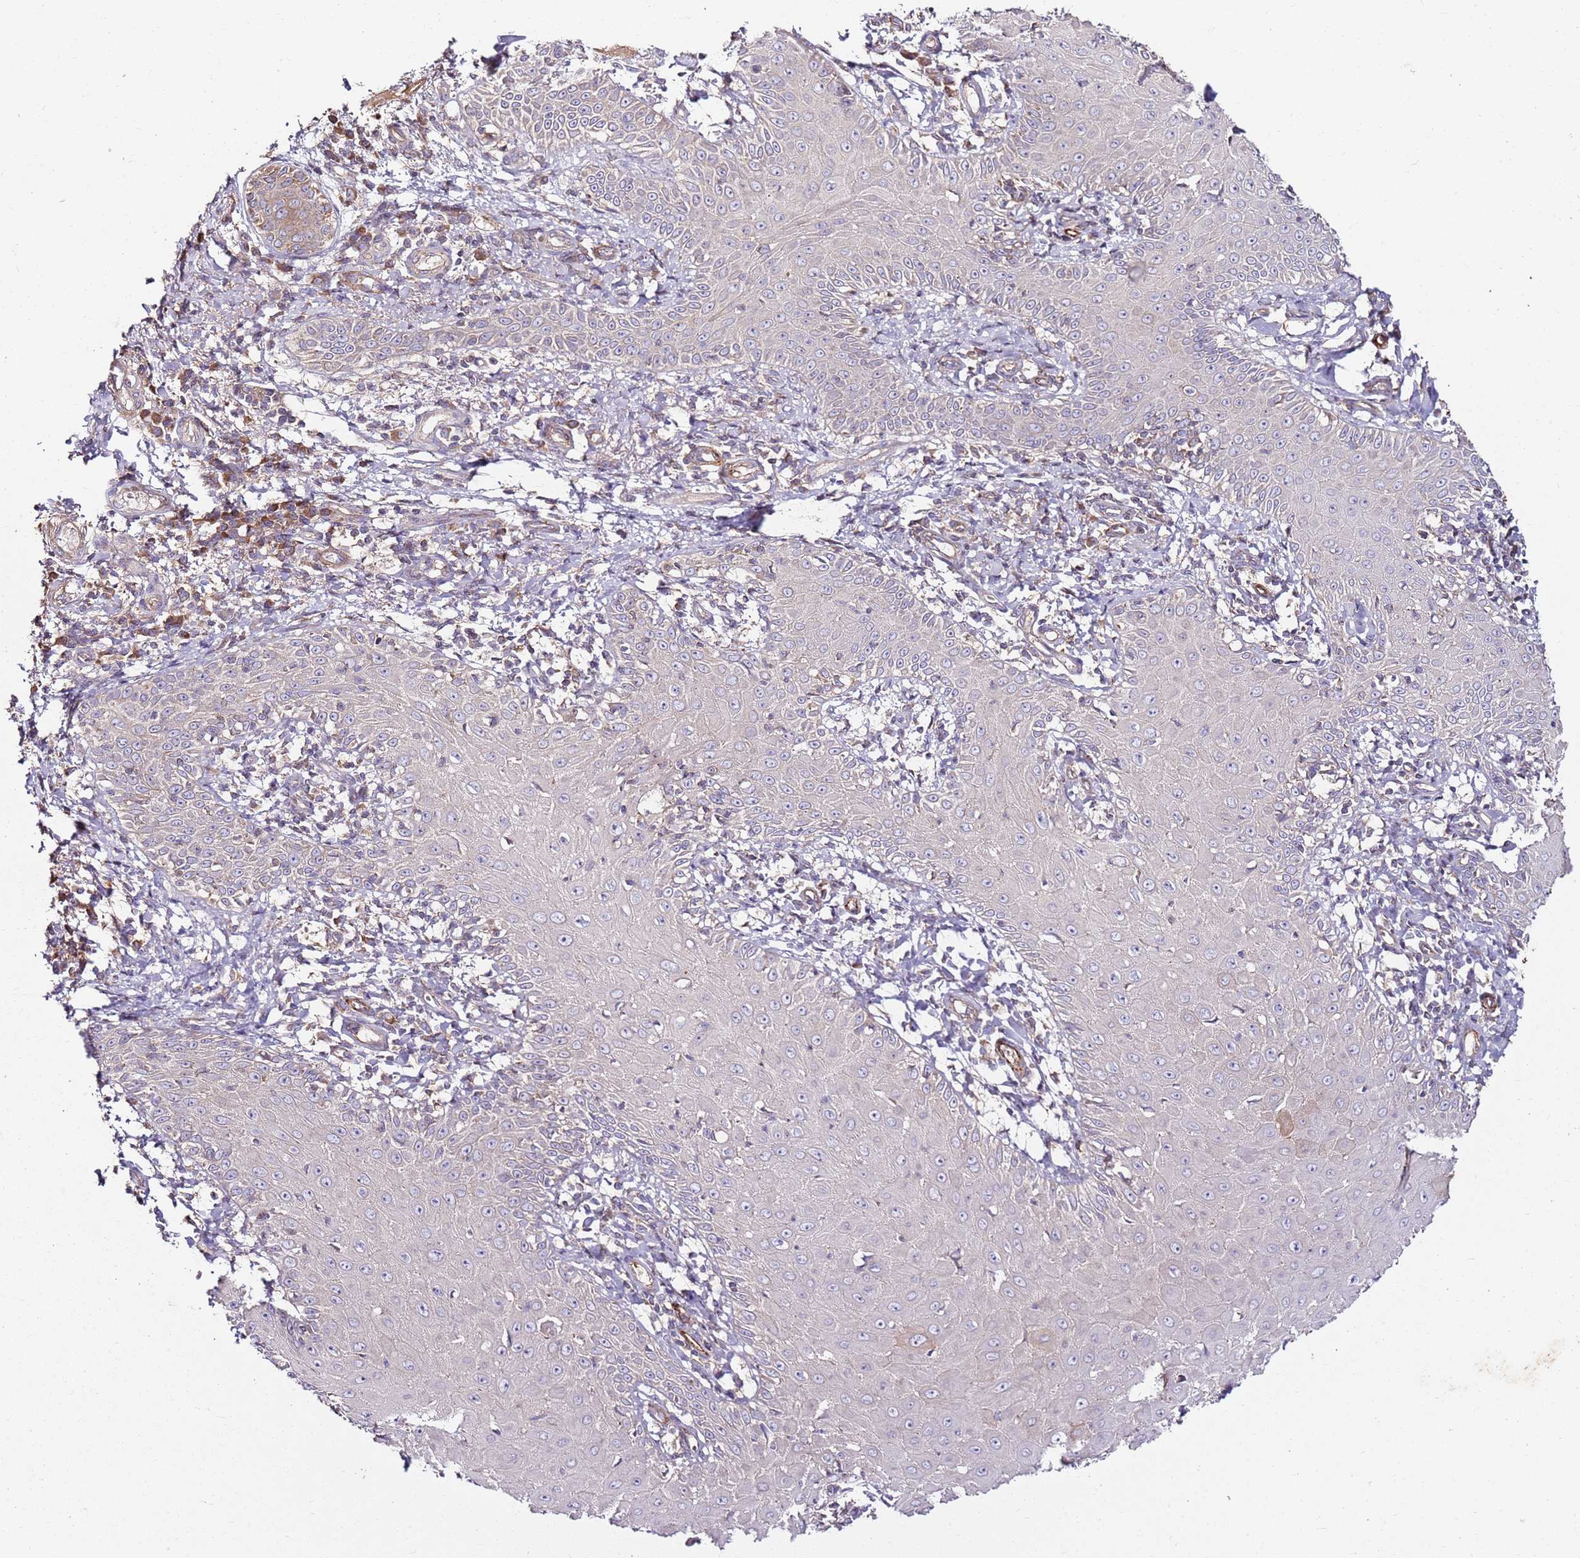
{"staining": {"intensity": "negative", "quantity": "none", "location": "none"}, "tissue": "skin cancer", "cell_type": "Tumor cells", "image_type": "cancer", "snomed": [{"axis": "morphology", "description": "Squamous cell carcinoma, NOS"}, {"axis": "topography", "description": "Skin"}], "caption": "High power microscopy histopathology image of an immunohistochemistry (IHC) histopathology image of skin cancer, revealing no significant staining in tumor cells. (Stains: DAB immunohistochemistry with hematoxylin counter stain, Microscopy: brightfield microscopy at high magnification).", "gene": "KRTAP21-3", "patient": {"sex": "male", "age": 70}}